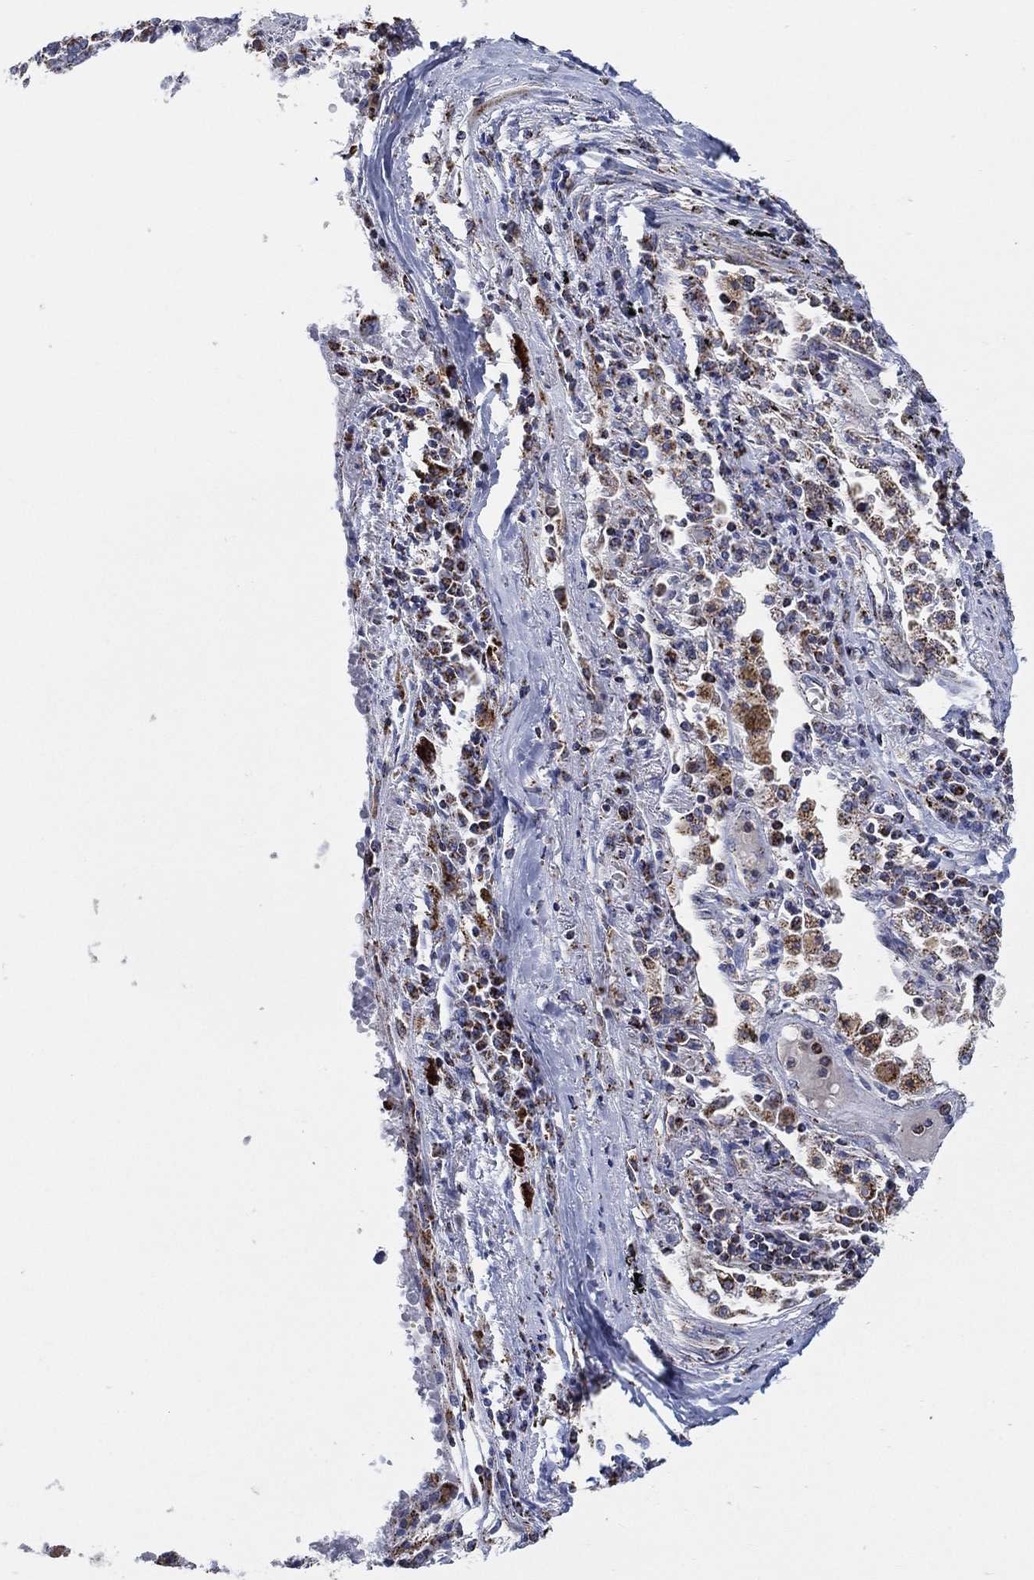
{"staining": {"intensity": "moderate", "quantity": "25%-75%", "location": "cytoplasmic/membranous"}, "tissue": "lung cancer", "cell_type": "Tumor cells", "image_type": "cancer", "snomed": [{"axis": "morphology", "description": "Squamous cell carcinoma, NOS"}, {"axis": "topography", "description": "Lung"}], "caption": "Immunohistochemical staining of human squamous cell carcinoma (lung) shows medium levels of moderate cytoplasmic/membranous protein expression in approximately 25%-75% of tumor cells.", "gene": "GCAT", "patient": {"sex": "male", "age": 73}}